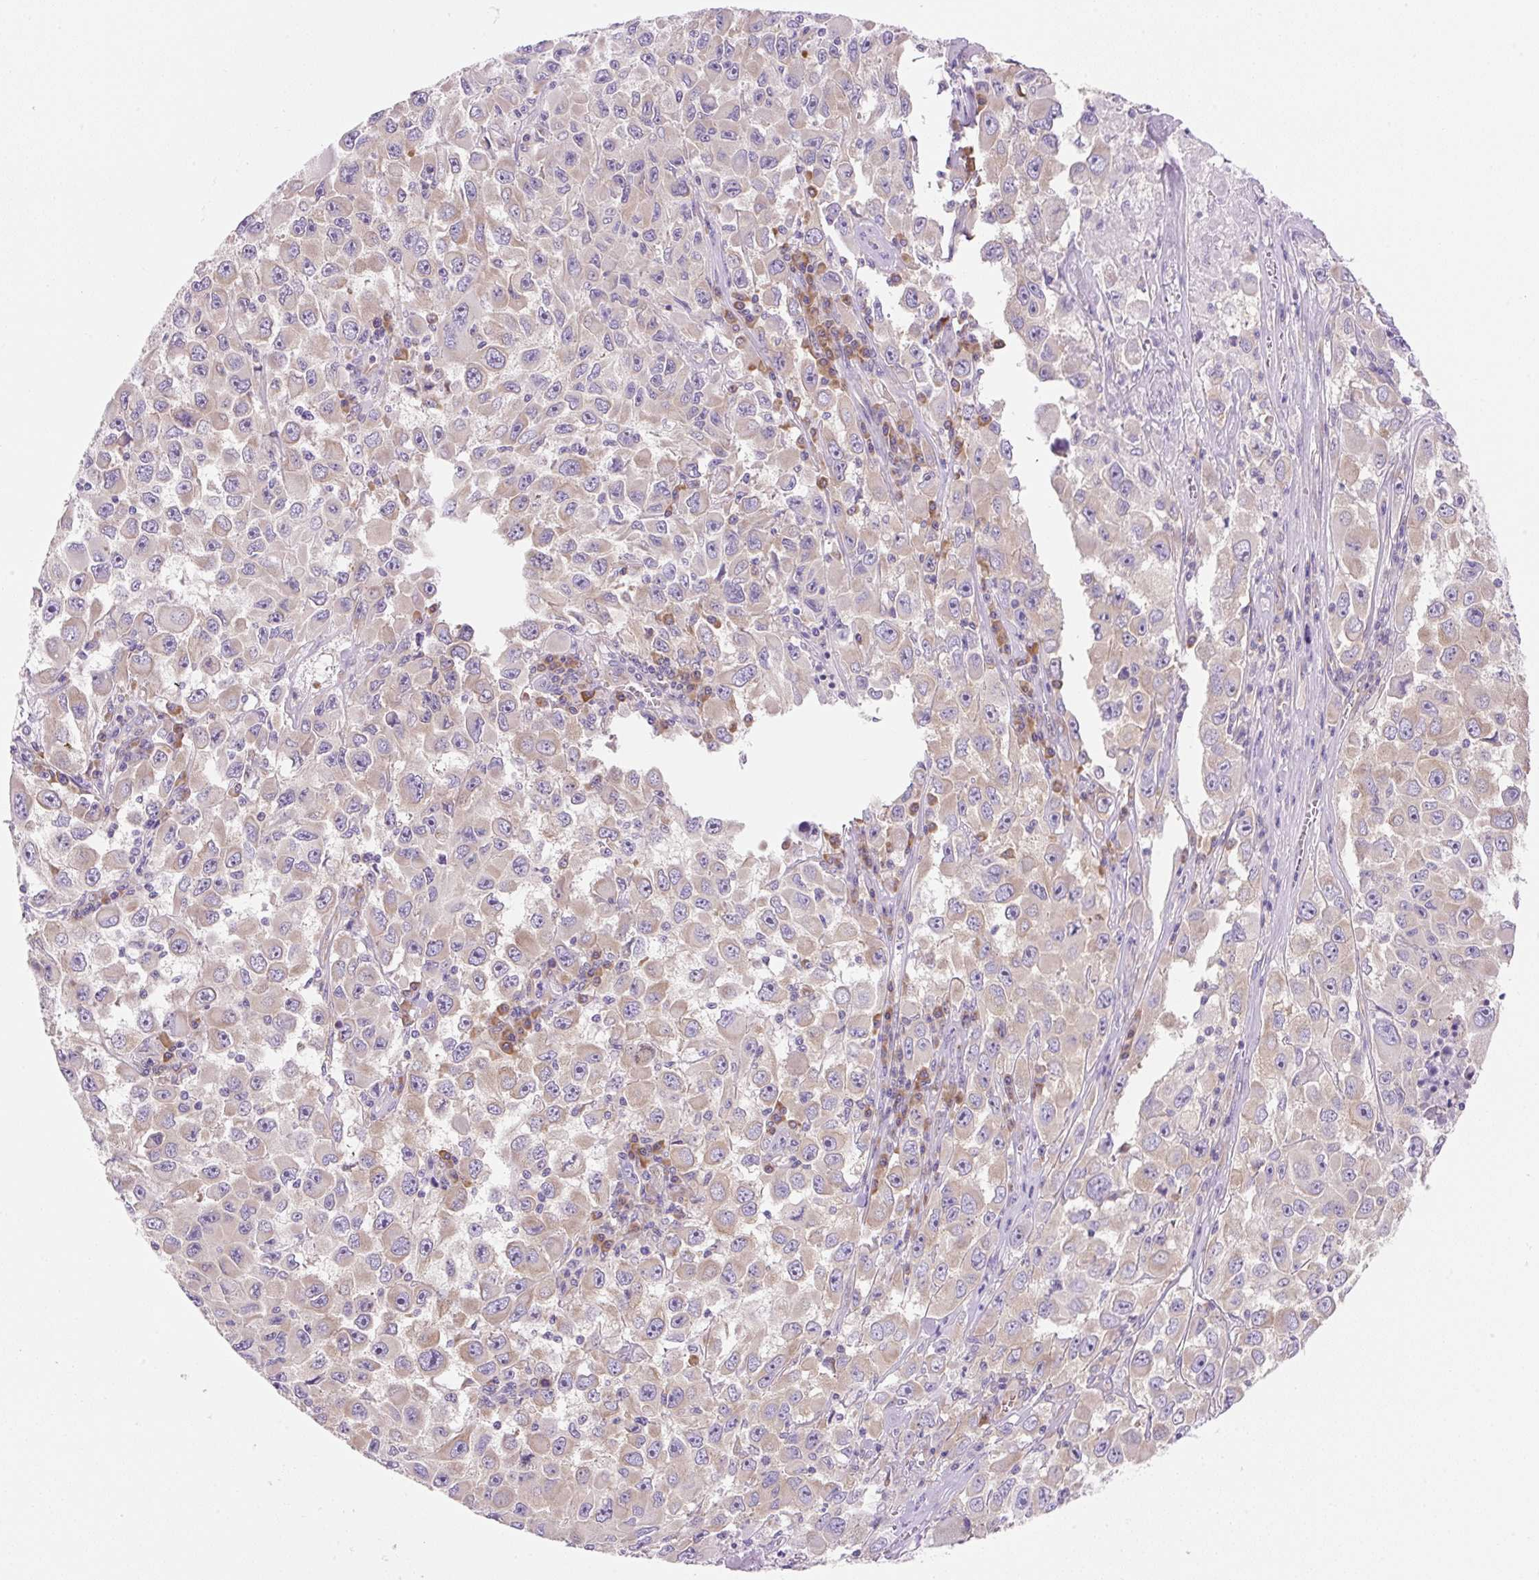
{"staining": {"intensity": "weak", "quantity": "25%-75%", "location": "cytoplasmic/membranous"}, "tissue": "melanoma", "cell_type": "Tumor cells", "image_type": "cancer", "snomed": [{"axis": "morphology", "description": "Malignant melanoma, Metastatic site"}, {"axis": "topography", "description": "Lymph node"}], "caption": "Protein staining by immunohistochemistry (IHC) displays weak cytoplasmic/membranous expression in about 25%-75% of tumor cells in malignant melanoma (metastatic site).", "gene": "RPL18A", "patient": {"sex": "female", "age": 67}}